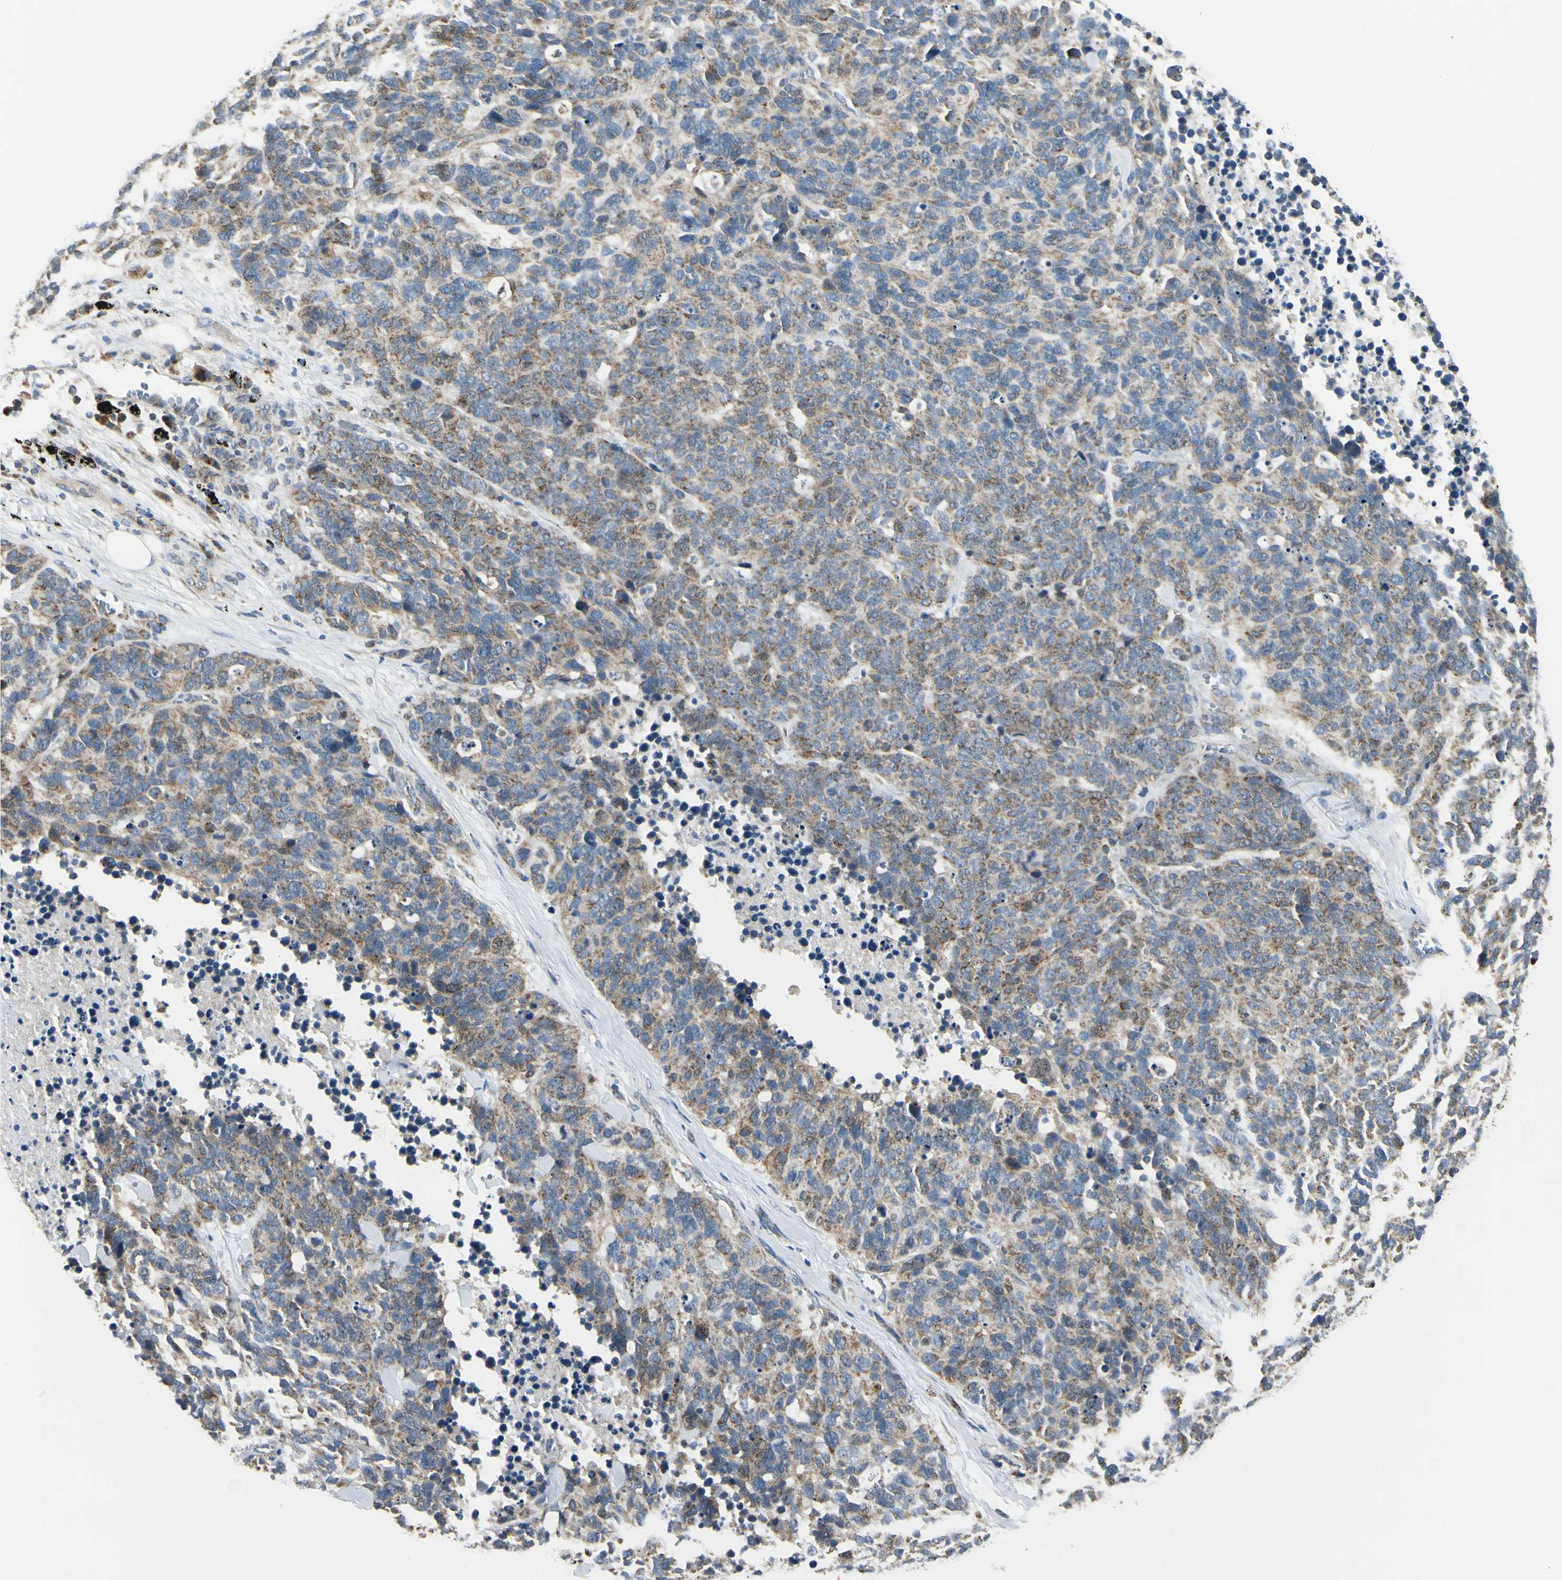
{"staining": {"intensity": "moderate", "quantity": ">75%", "location": "cytoplasmic/membranous"}, "tissue": "lung cancer", "cell_type": "Tumor cells", "image_type": "cancer", "snomed": [{"axis": "morphology", "description": "Neoplasm, malignant, NOS"}, {"axis": "topography", "description": "Lung"}], "caption": "The photomicrograph demonstrates staining of malignant neoplasm (lung), revealing moderate cytoplasmic/membranous protein expression (brown color) within tumor cells.", "gene": "ANKS6", "patient": {"sex": "female", "age": 58}}